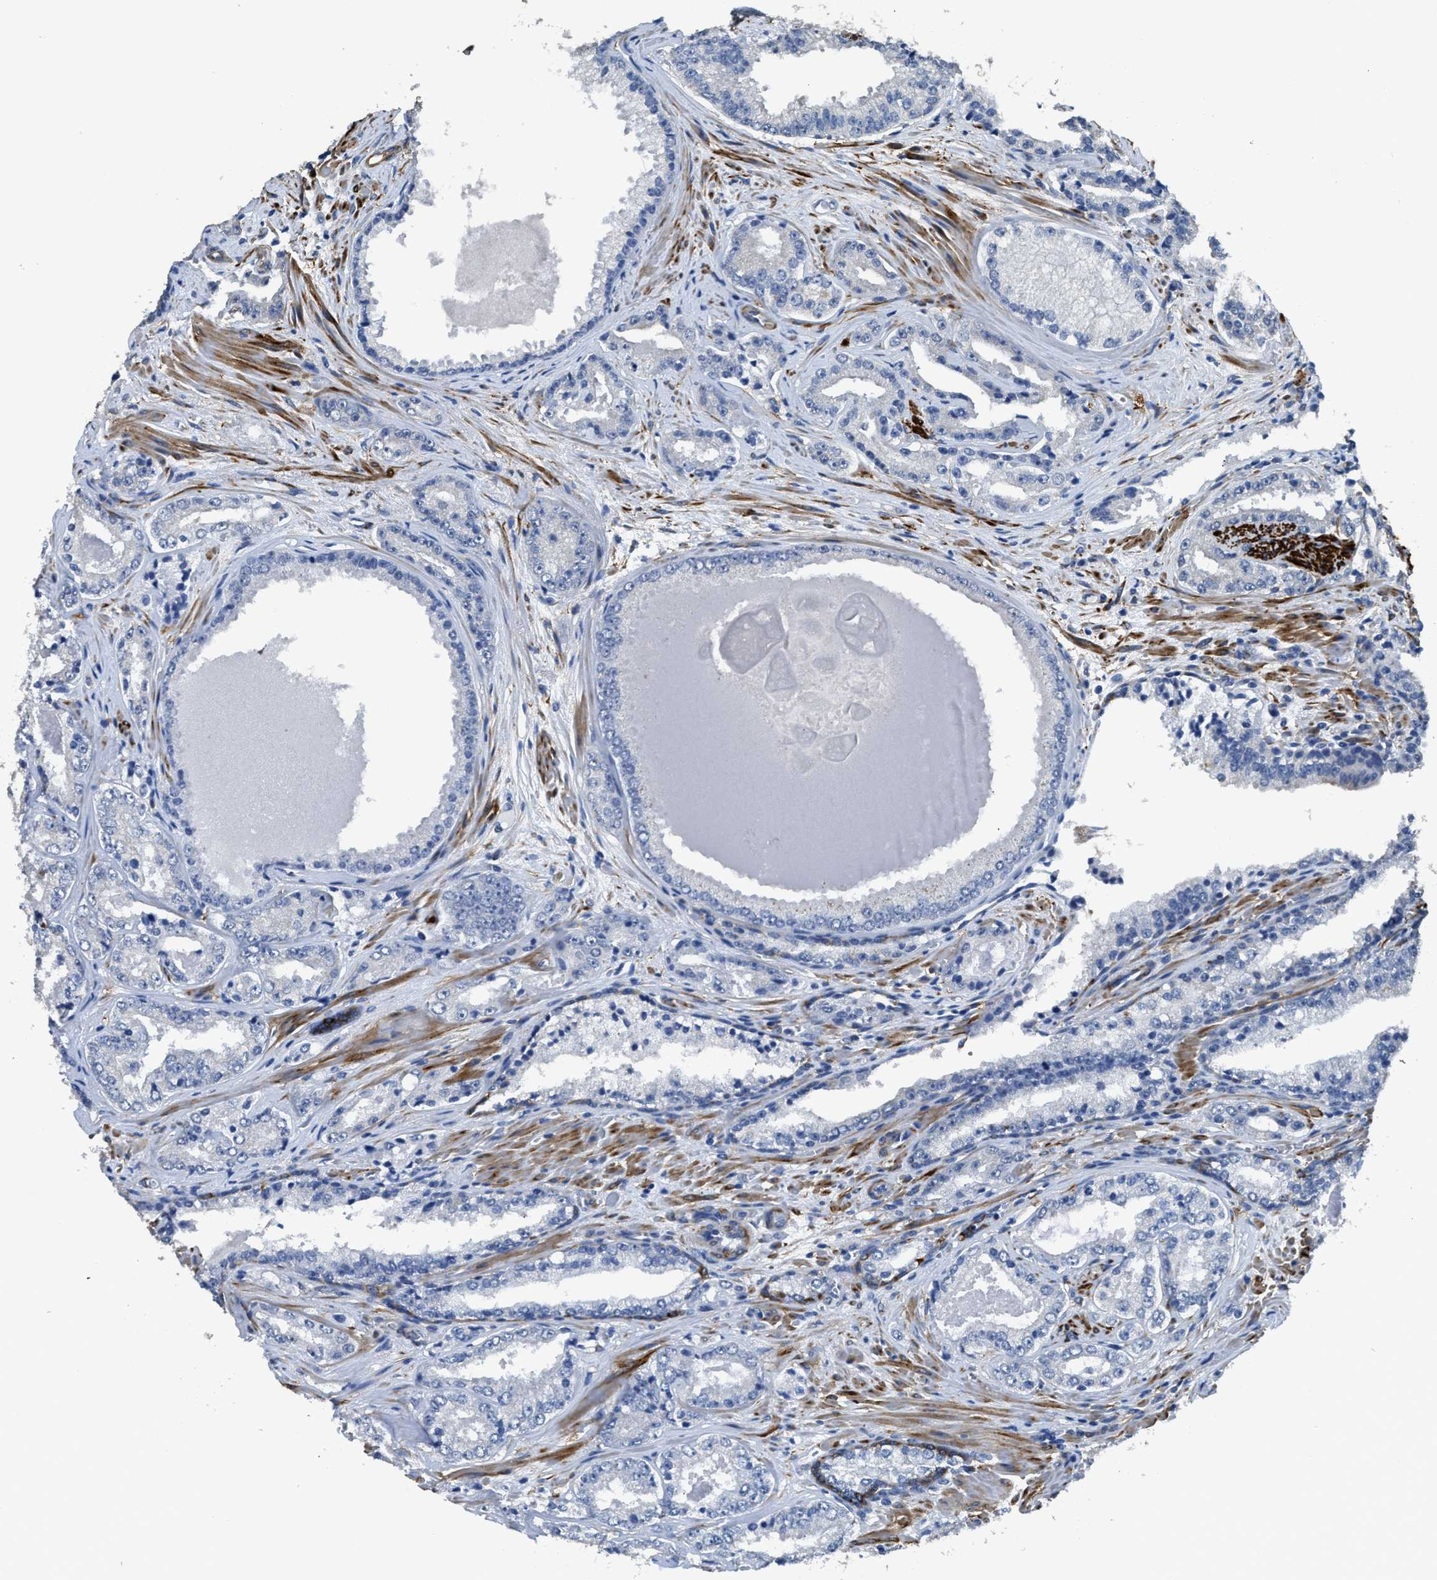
{"staining": {"intensity": "negative", "quantity": "none", "location": "none"}, "tissue": "prostate cancer", "cell_type": "Tumor cells", "image_type": "cancer", "snomed": [{"axis": "morphology", "description": "Adenocarcinoma, High grade"}, {"axis": "topography", "description": "Prostate"}], "caption": "The histopathology image exhibits no staining of tumor cells in adenocarcinoma (high-grade) (prostate).", "gene": "ZSWIM5", "patient": {"sex": "male", "age": 71}}